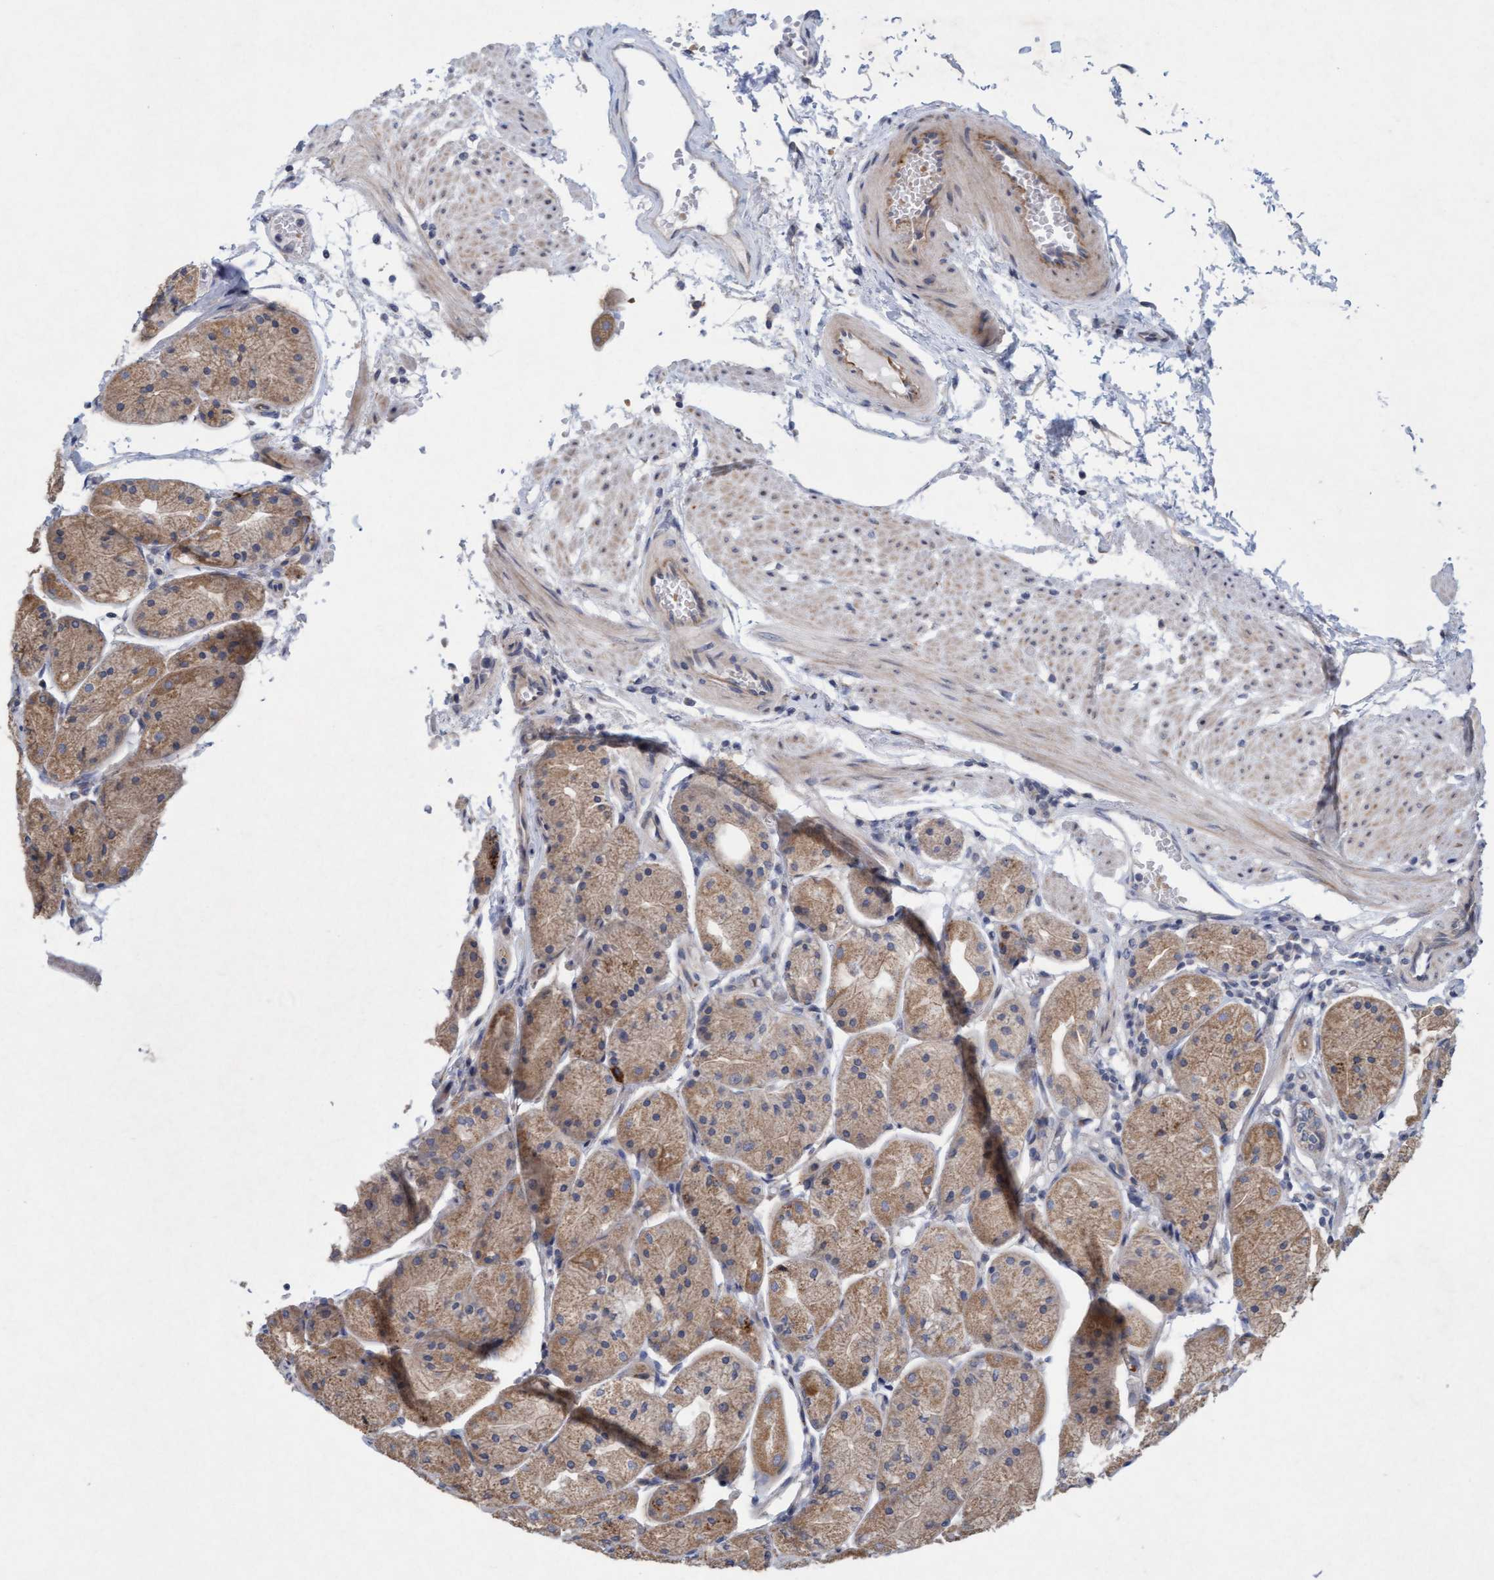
{"staining": {"intensity": "moderate", "quantity": ">75%", "location": "cytoplasmic/membranous"}, "tissue": "stomach", "cell_type": "Glandular cells", "image_type": "normal", "snomed": [{"axis": "morphology", "description": "Normal tissue, NOS"}, {"axis": "topography", "description": "Stomach, upper"}], "caption": "The photomicrograph exhibits staining of unremarkable stomach, revealing moderate cytoplasmic/membranous protein positivity (brown color) within glandular cells. (Brightfield microscopy of DAB IHC at high magnification).", "gene": "DDHD2", "patient": {"sex": "male", "age": 72}}